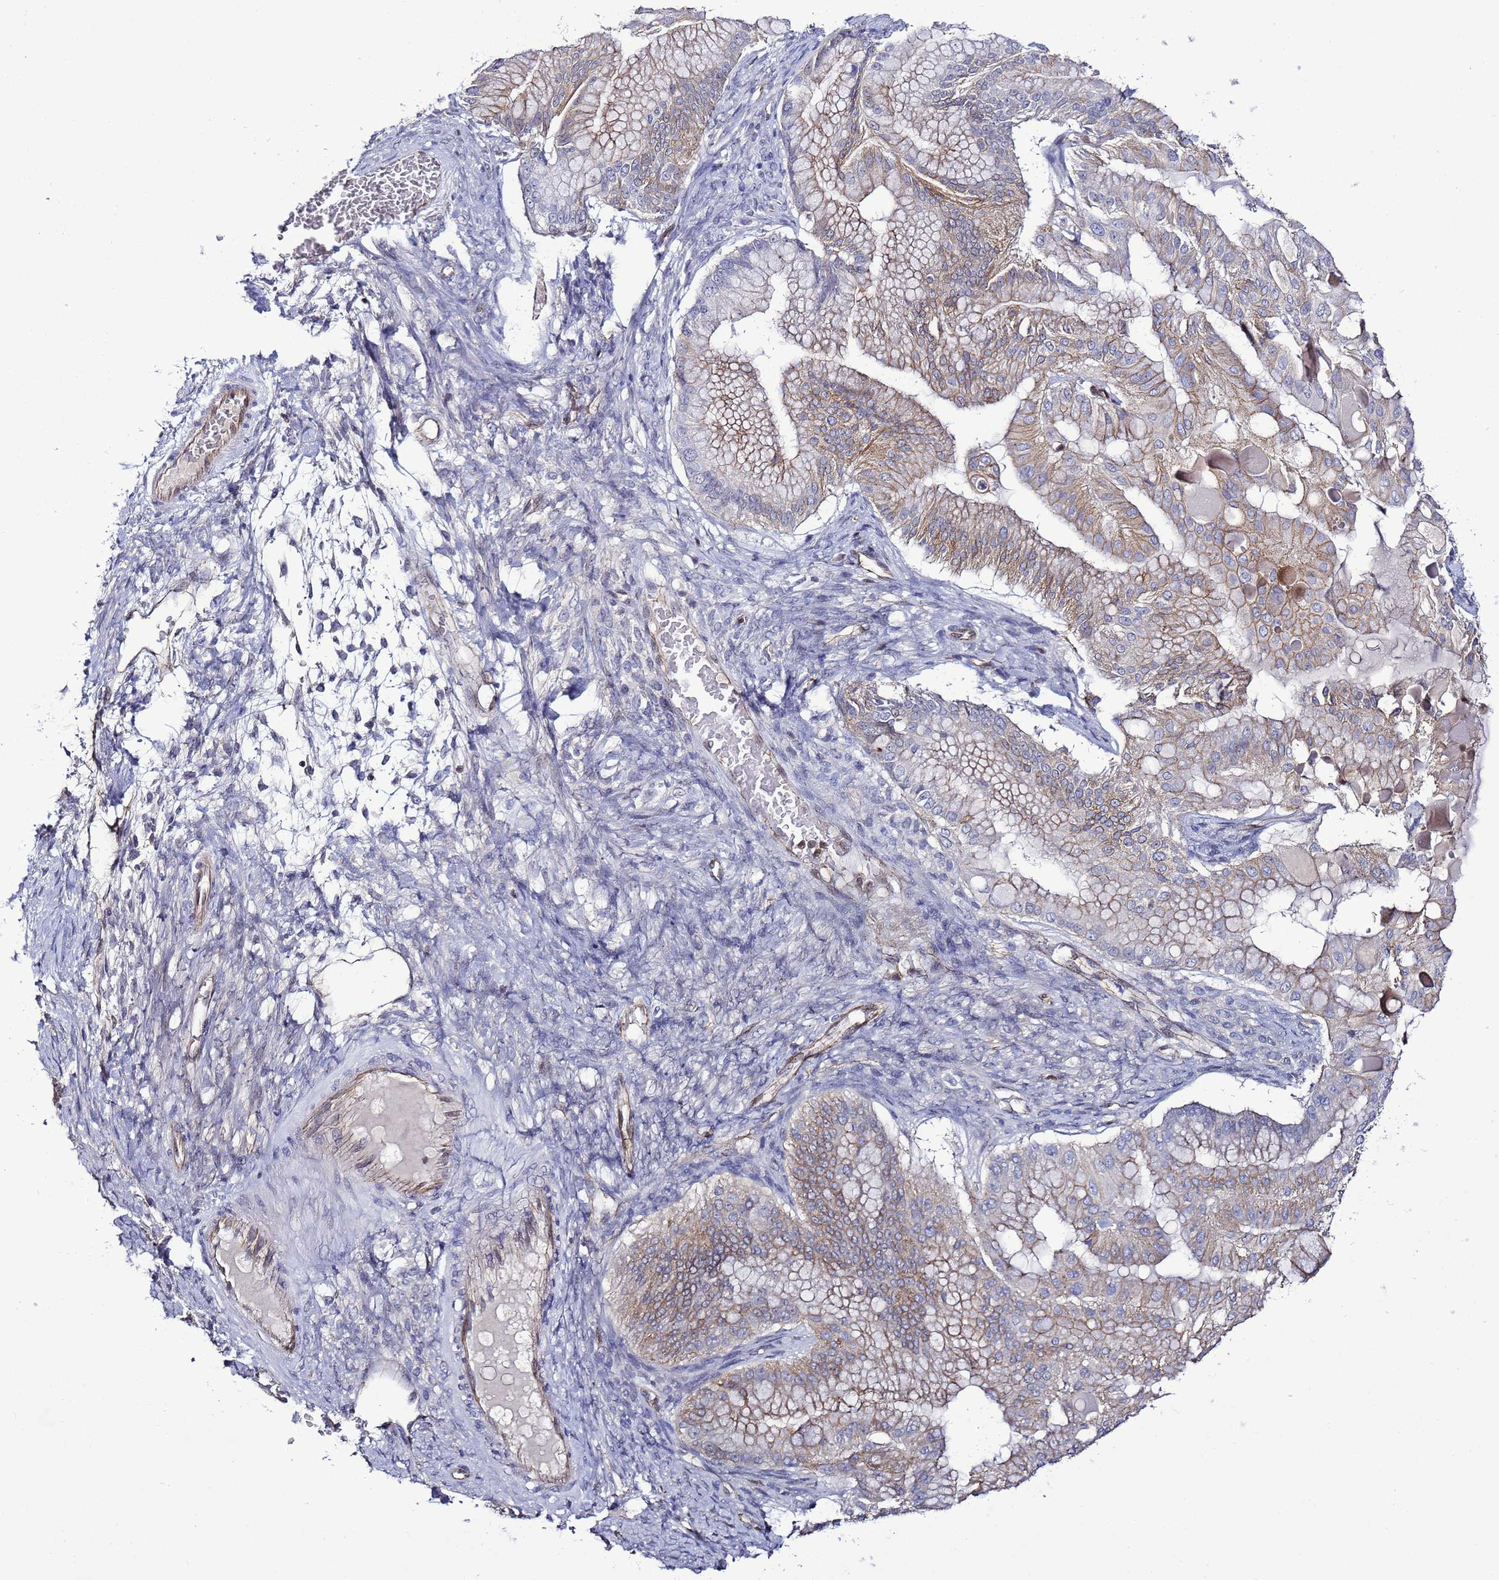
{"staining": {"intensity": "weak", "quantity": "25%-75%", "location": "cytoplasmic/membranous"}, "tissue": "ovarian cancer", "cell_type": "Tumor cells", "image_type": "cancer", "snomed": [{"axis": "morphology", "description": "Cystadenocarcinoma, mucinous, NOS"}, {"axis": "topography", "description": "Ovary"}], "caption": "Ovarian cancer (mucinous cystadenocarcinoma) stained with a brown dye exhibits weak cytoplasmic/membranous positive staining in approximately 25%-75% of tumor cells.", "gene": "TENM3", "patient": {"sex": "female", "age": 61}}